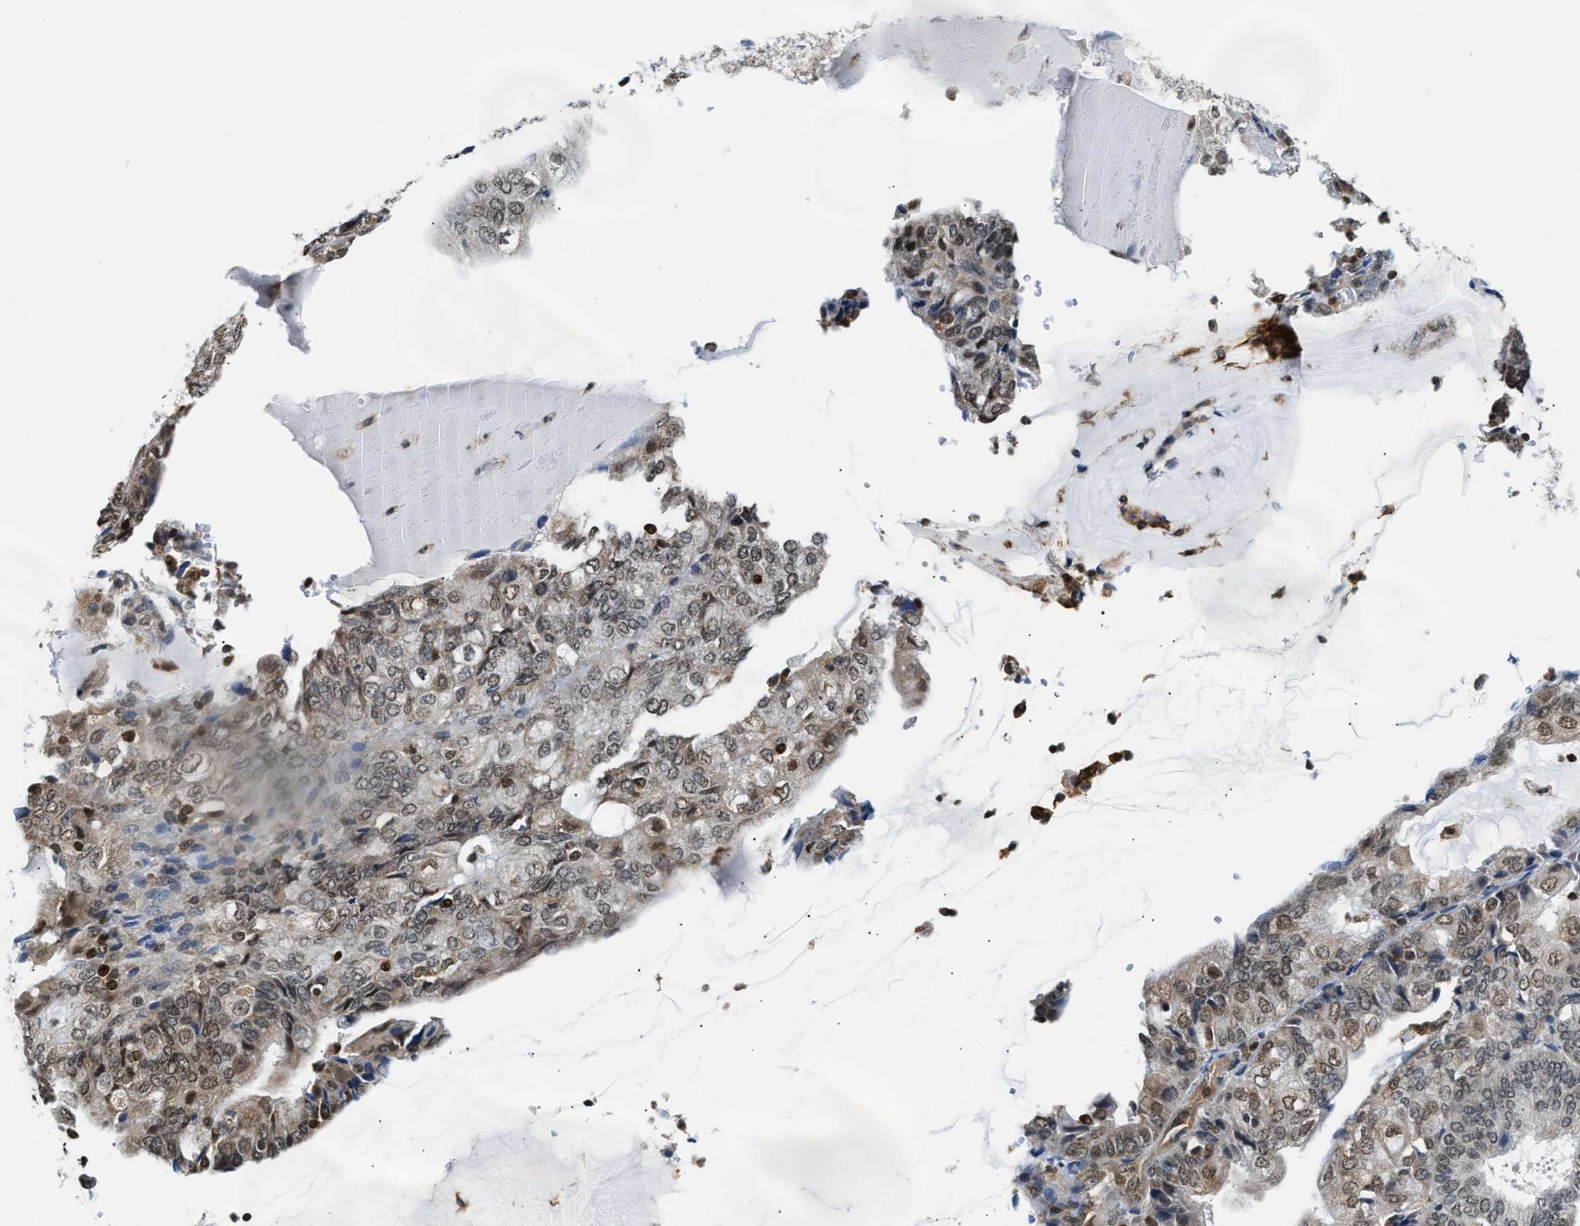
{"staining": {"intensity": "weak", "quantity": ">75%", "location": "cytoplasmic/membranous,nuclear"}, "tissue": "endometrial cancer", "cell_type": "Tumor cells", "image_type": "cancer", "snomed": [{"axis": "morphology", "description": "Adenocarcinoma, NOS"}, {"axis": "topography", "description": "Endometrium"}], "caption": "Endometrial adenocarcinoma stained with DAB (3,3'-diaminobenzidine) IHC shows low levels of weak cytoplasmic/membranous and nuclear expression in about >75% of tumor cells.", "gene": "STK10", "patient": {"sex": "female", "age": 81}}